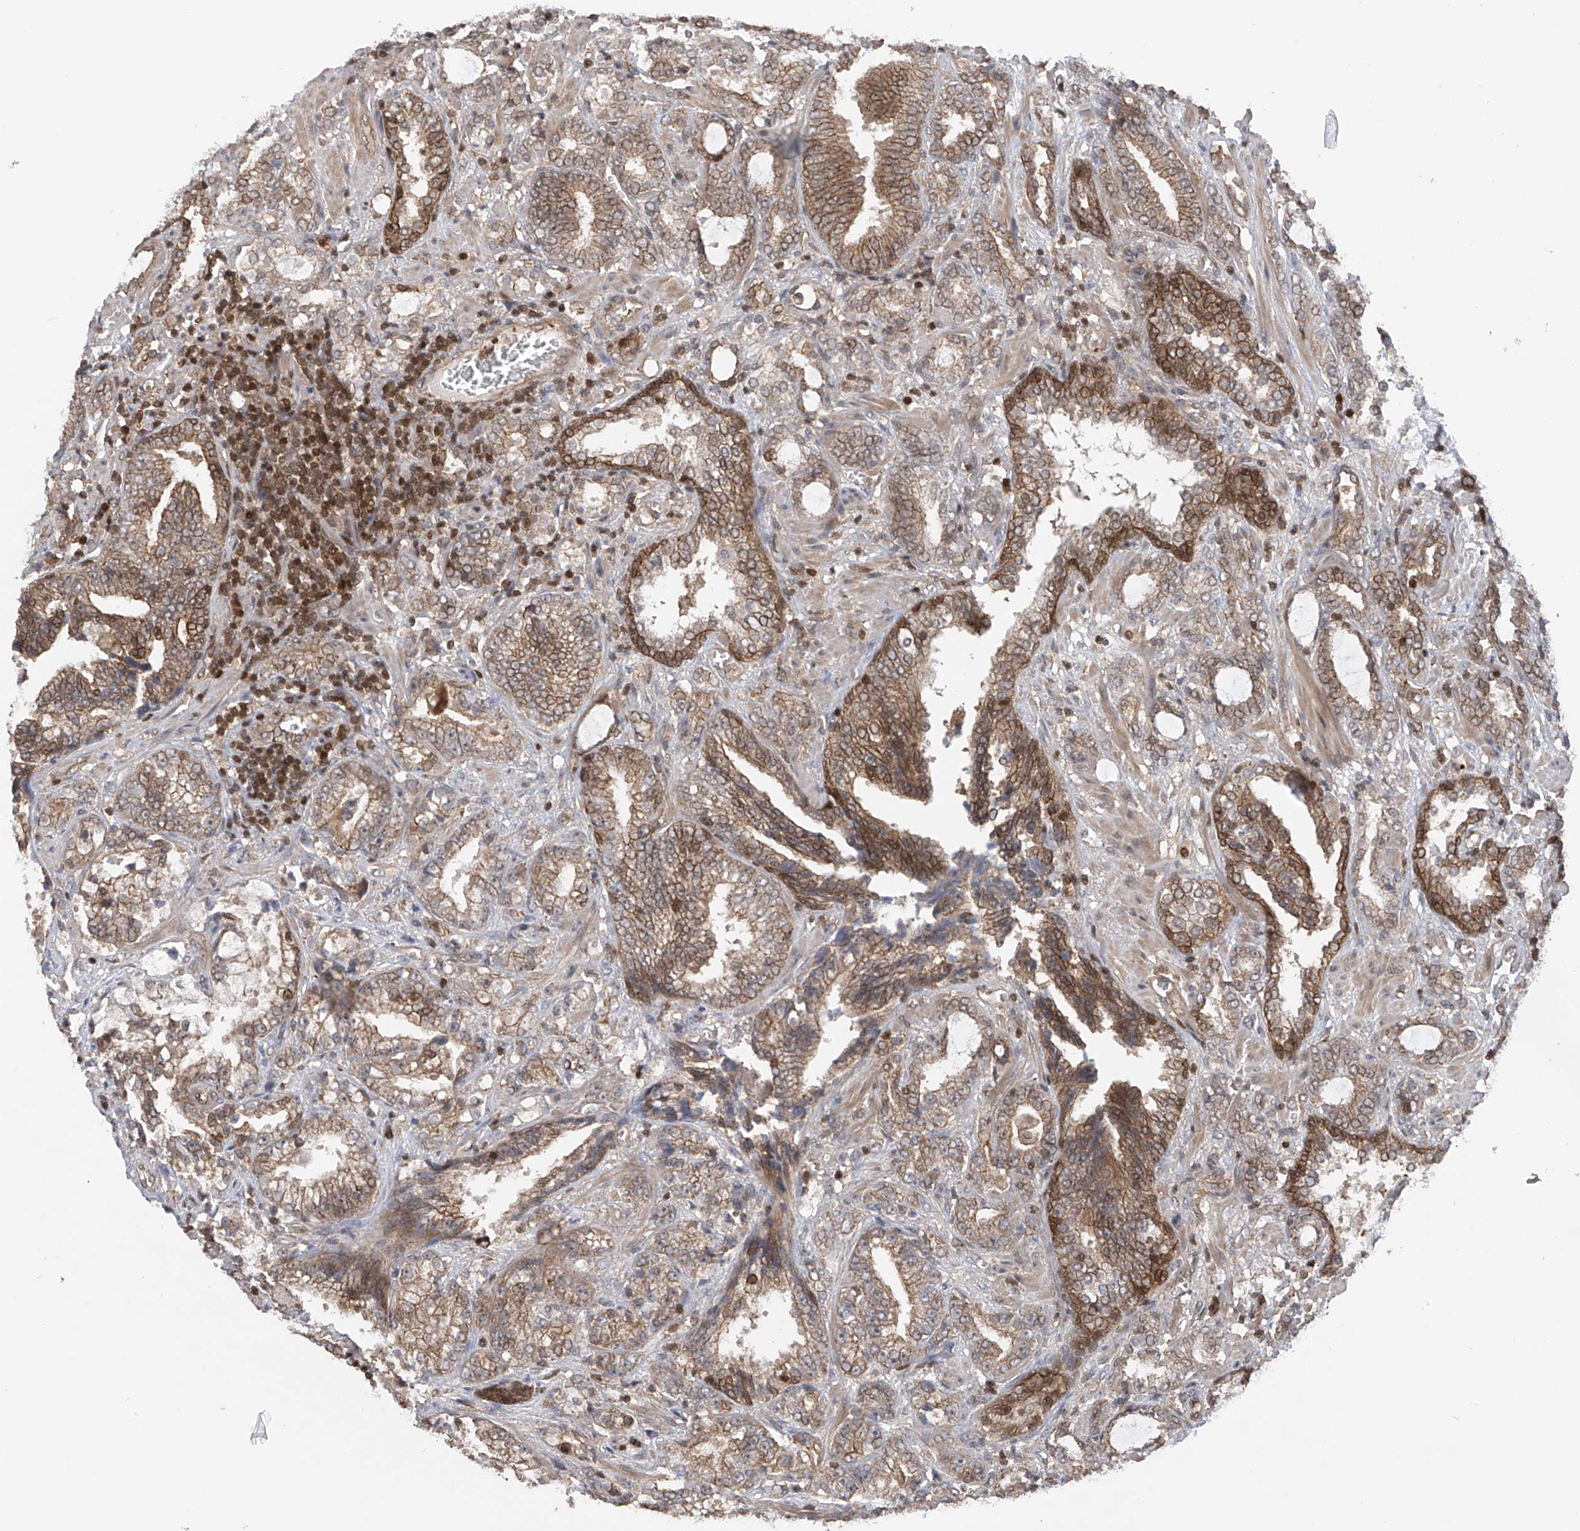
{"staining": {"intensity": "moderate", "quantity": ">75%", "location": "cytoplasmic/membranous"}, "tissue": "prostate cancer", "cell_type": "Tumor cells", "image_type": "cancer", "snomed": [{"axis": "morphology", "description": "Adenocarcinoma, High grade"}, {"axis": "topography", "description": "Prostate and seminal vesicle, NOS"}], "caption": "Immunohistochemical staining of prostate cancer (adenocarcinoma (high-grade)) shows medium levels of moderate cytoplasmic/membranous protein staining in approximately >75% of tumor cells.", "gene": "DNAJC9", "patient": {"sex": "male", "age": 67}}